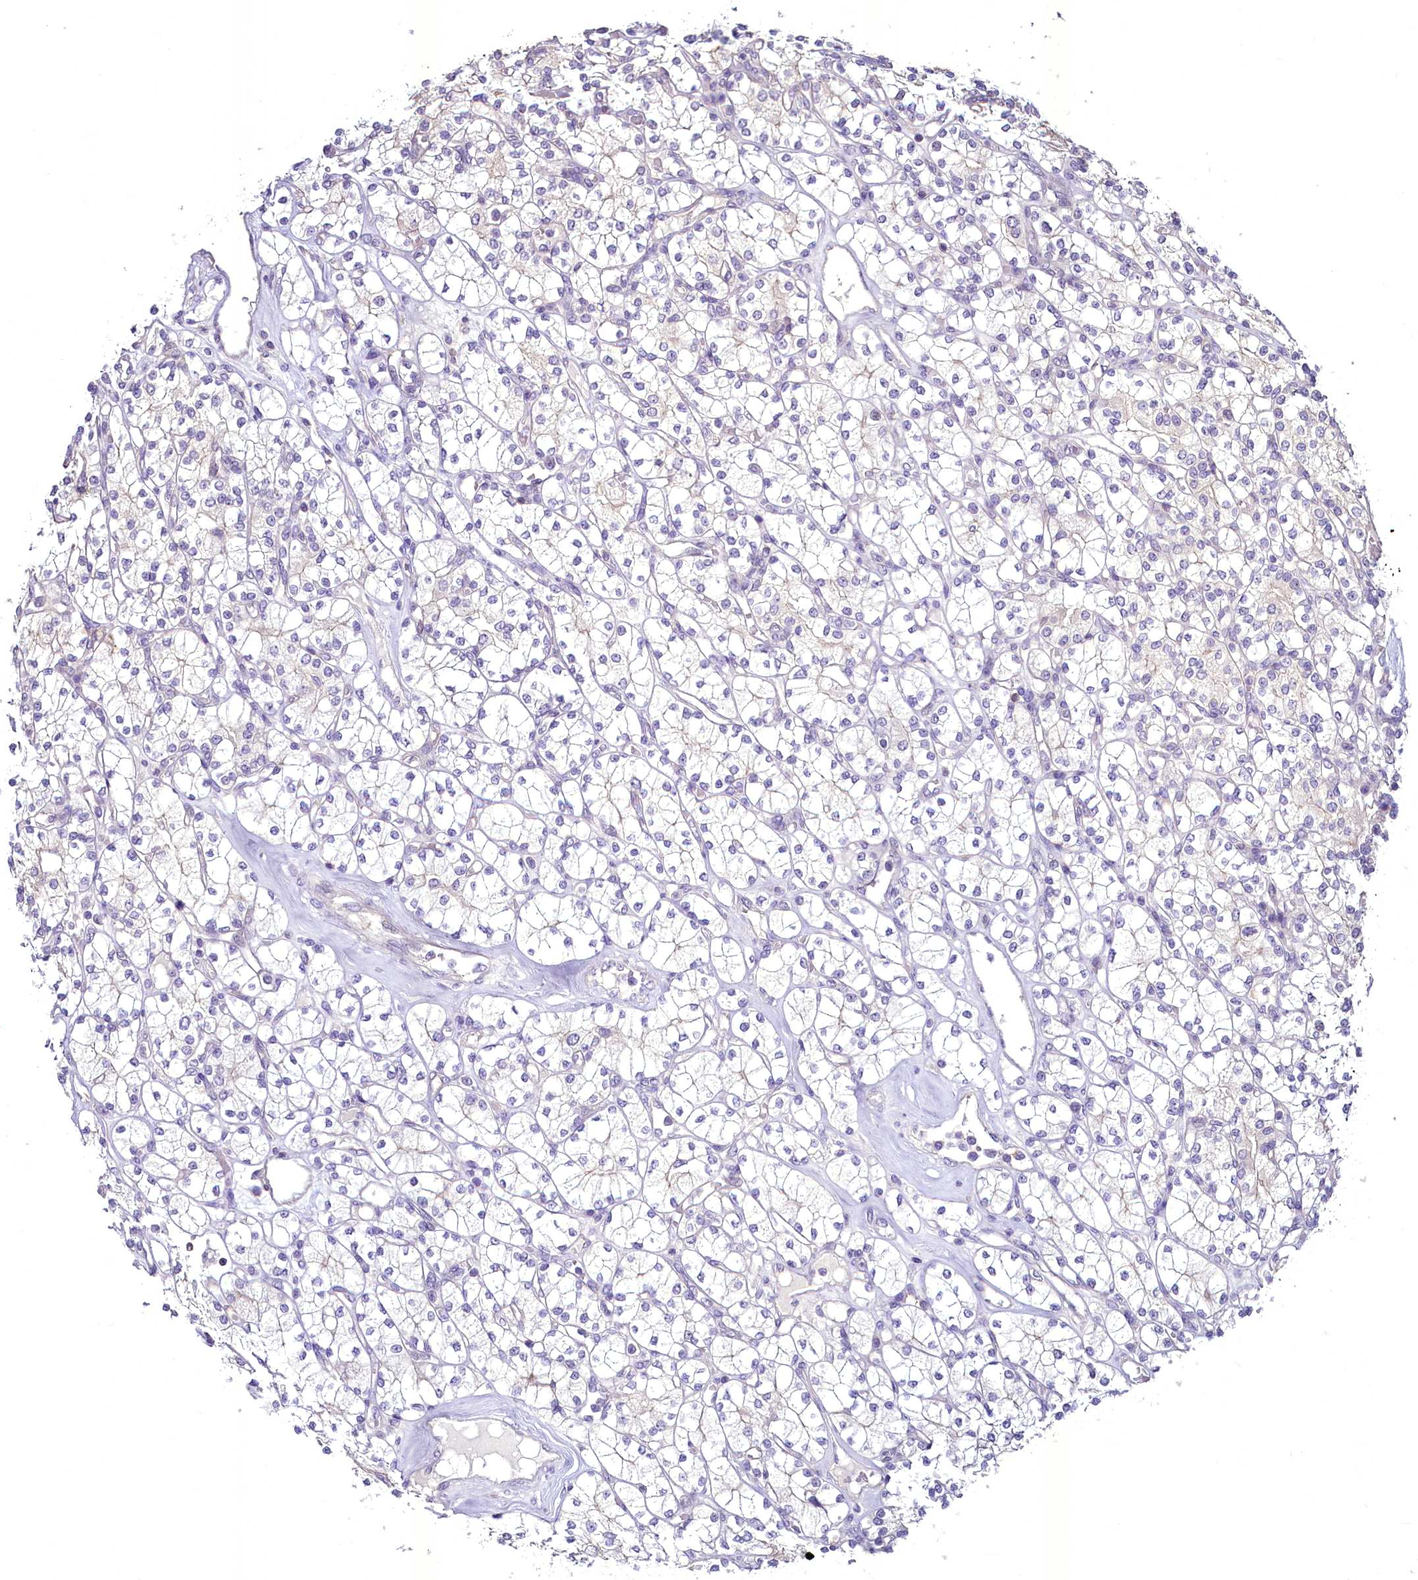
{"staining": {"intensity": "negative", "quantity": "none", "location": "none"}, "tissue": "renal cancer", "cell_type": "Tumor cells", "image_type": "cancer", "snomed": [{"axis": "morphology", "description": "Adenocarcinoma, NOS"}, {"axis": "topography", "description": "Kidney"}], "caption": "A histopathology image of human adenocarcinoma (renal) is negative for staining in tumor cells. (DAB immunohistochemistry with hematoxylin counter stain).", "gene": "BANK1", "patient": {"sex": "male", "age": 77}}